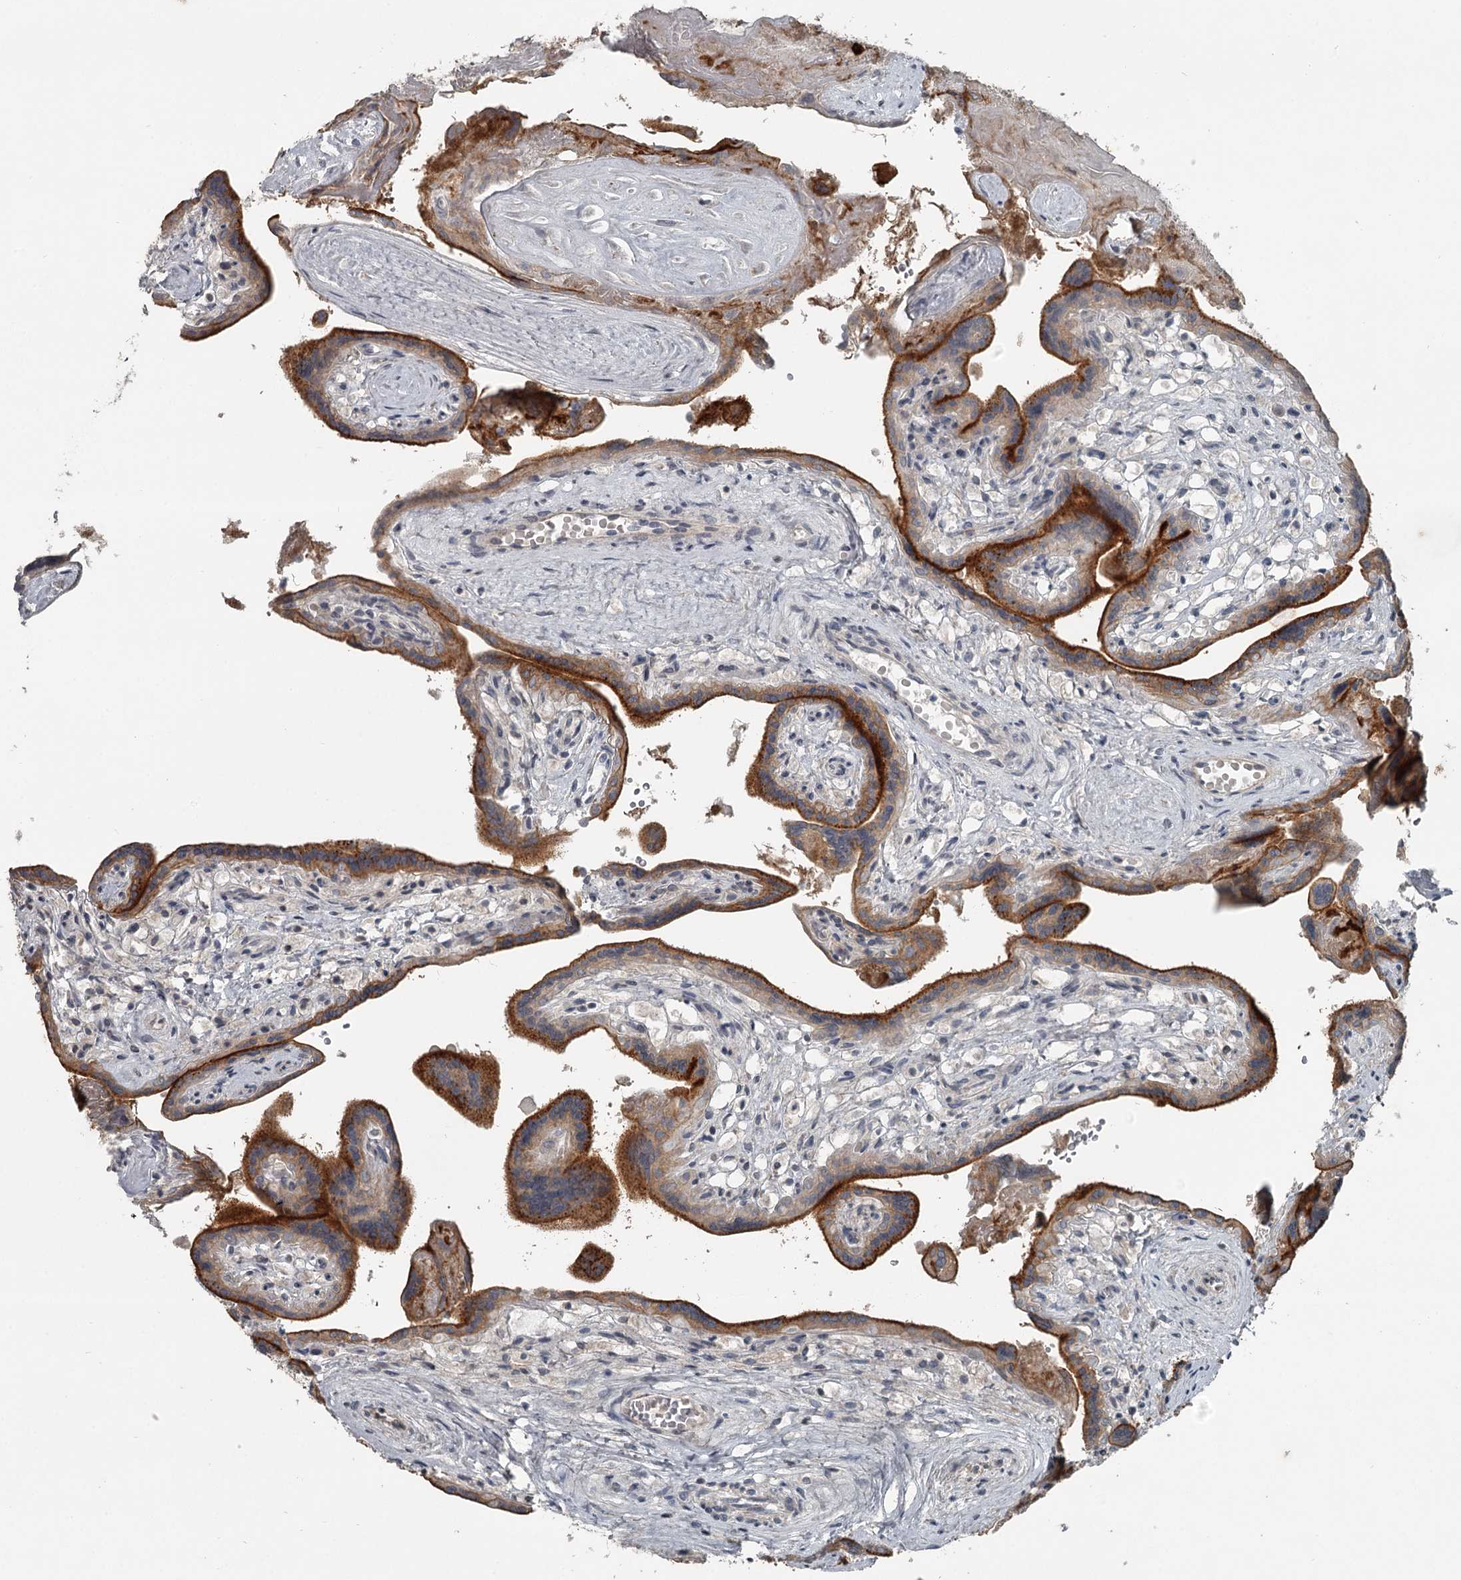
{"staining": {"intensity": "strong", "quantity": ">75%", "location": "cytoplasmic/membranous"}, "tissue": "placenta", "cell_type": "Trophoblastic cells", "image_type": "normal", "snomed": [{"axis": "morphology", "description": "Normal tissue, NOS"}, {"axis": "topography", "description": "Placenta"}], "caption": "Placenta stained with a brown dye reveals strong cytoplasmic/membranous positive expression in about >75% of trophoblastic cells.", "gene": "SLC39A8", "patient": {"sex": "female", "age": 37}}